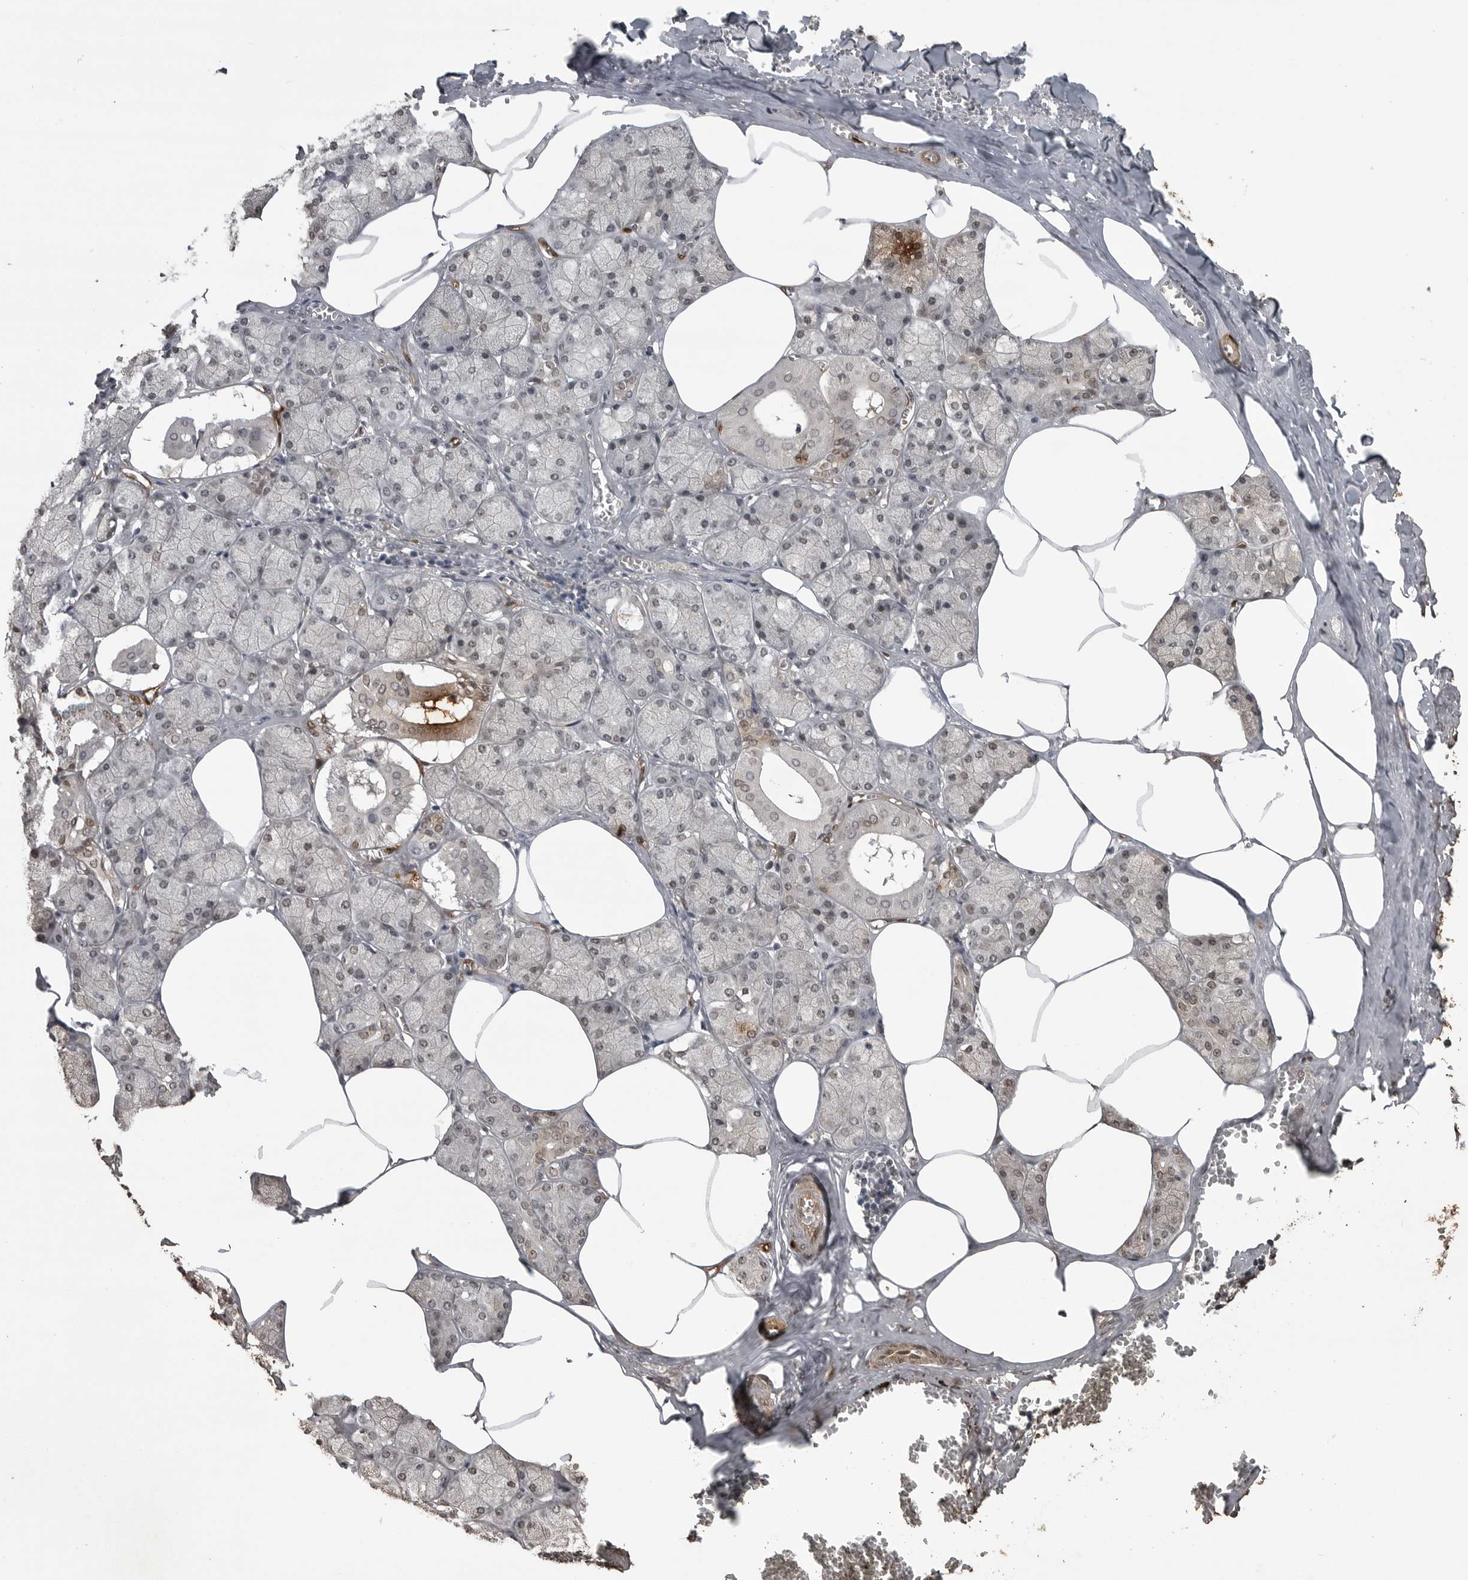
{"staining": {"intensity": "weak", "quantity": ">75%", "location": "nuclear"}, "tissue": "salivary gland", "cell_type": "Glandular cells", "image_type": "normal", "snomed": [{"axis": "morphology", "description": "Normal tissue, NOS"}, {"axis": "topography", "description": "Salivary gland"}], "caption": "Salivary gland stained with DAB immunohistochemistry (IHC) reveals low levels of weak nuclear expression in approximately >75% of glandular cells.", "gene": "SMAD2", "patient": {"sex": "male", "age": 62}}